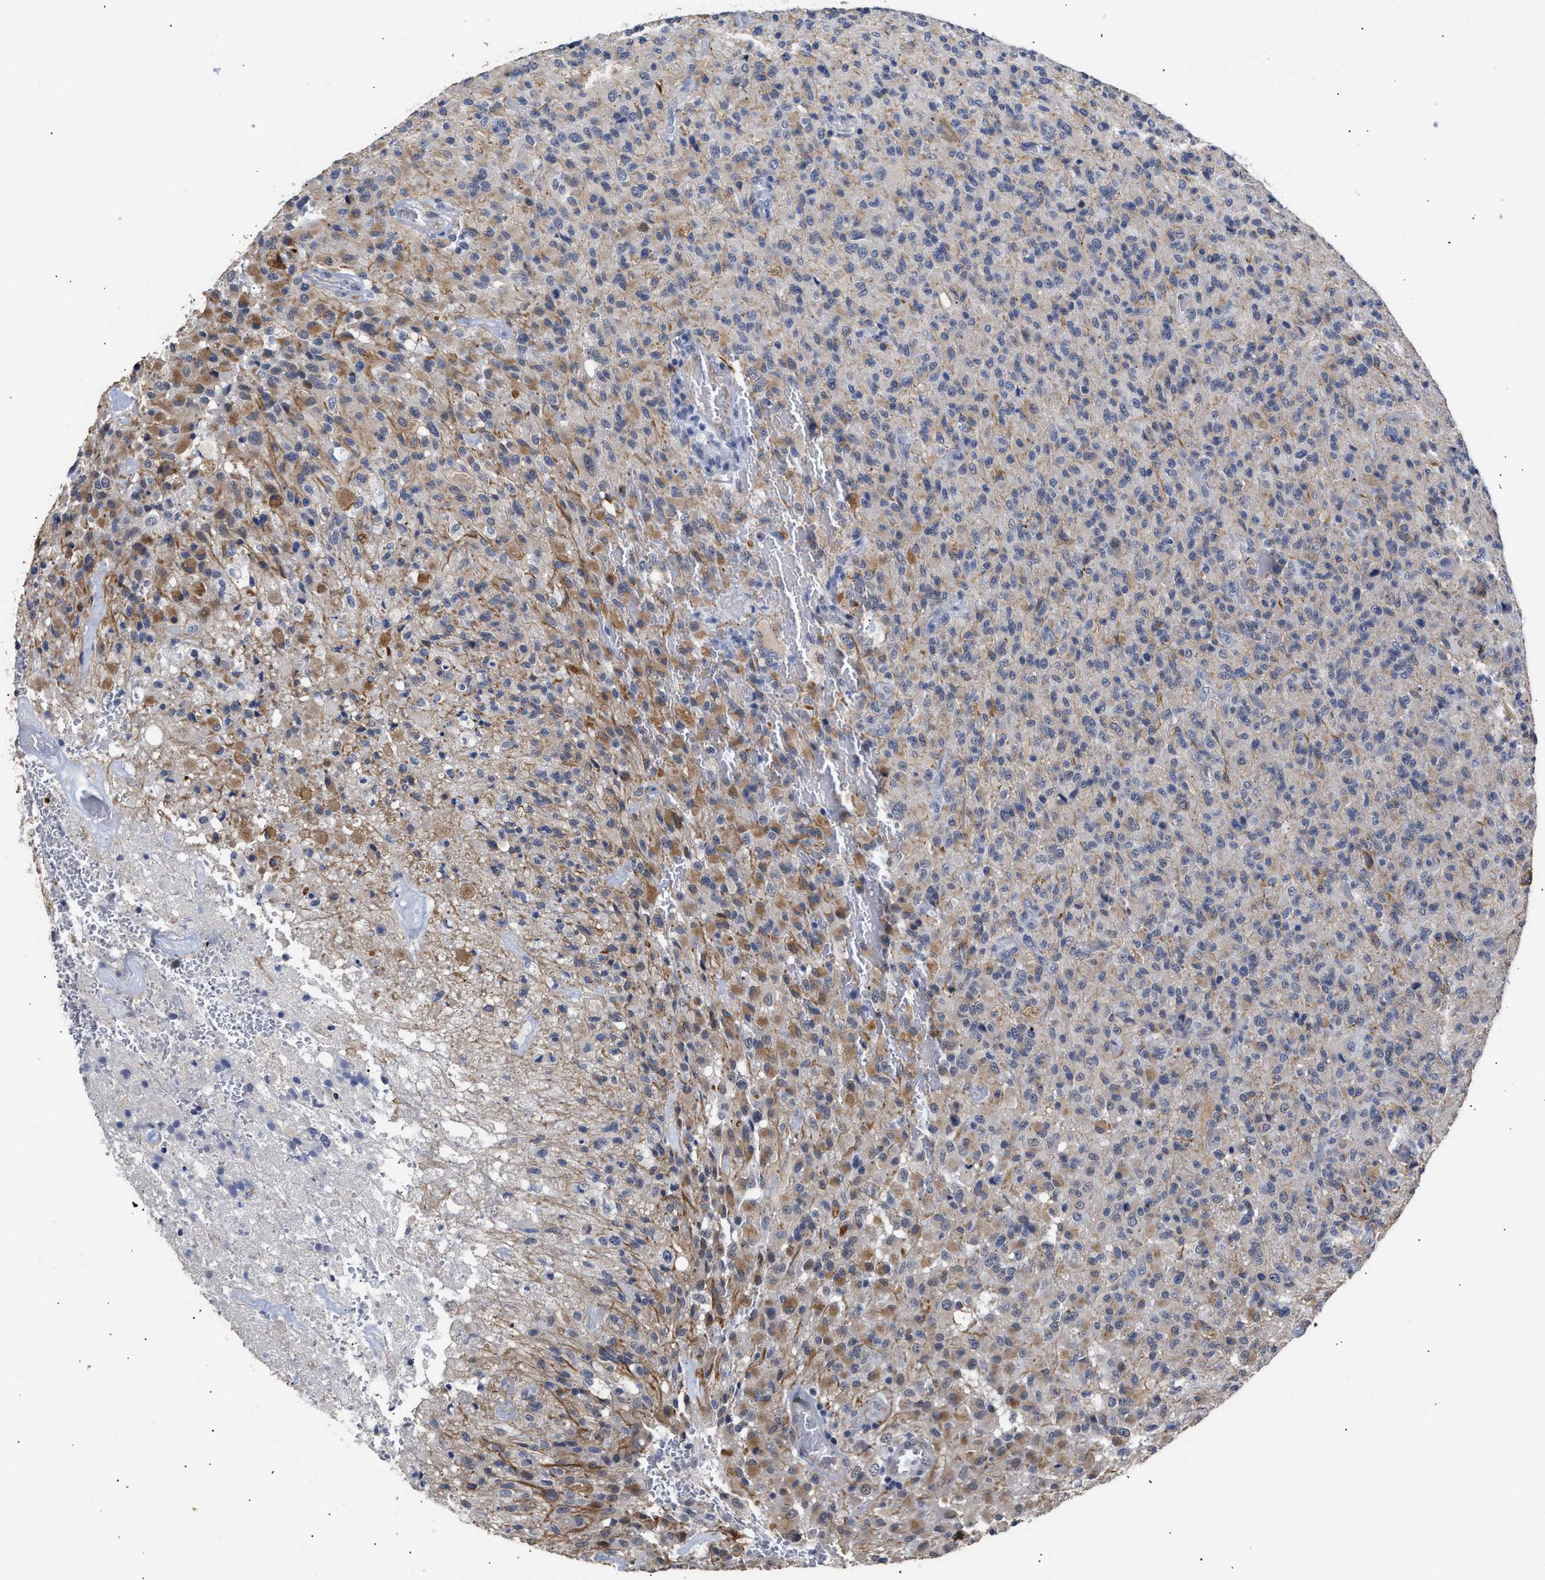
{"staining": {"intensity": "moderate", "quantity": "<25%", "location": "cytoplasmic/membranous"}, "tissue": "glioma", "cell_type": "Tumor cells", "image_type": "cancer", "snomed": [{"axis": "morphology", "description": "Glioma, malignant, High grade"}, {"axis": "topography", "description": "Brain"}], "caption": "Immunohistochemistry (DAB (3,3'-diaminobenzidine)) staining of high-grade glioma (malignant) reveals moderate cytoplasmic/membranous protein positivity in approximately <25% of tumor cells.", "gene": "AHNAK2", "patient": {"sex": "male", "age": 71}}